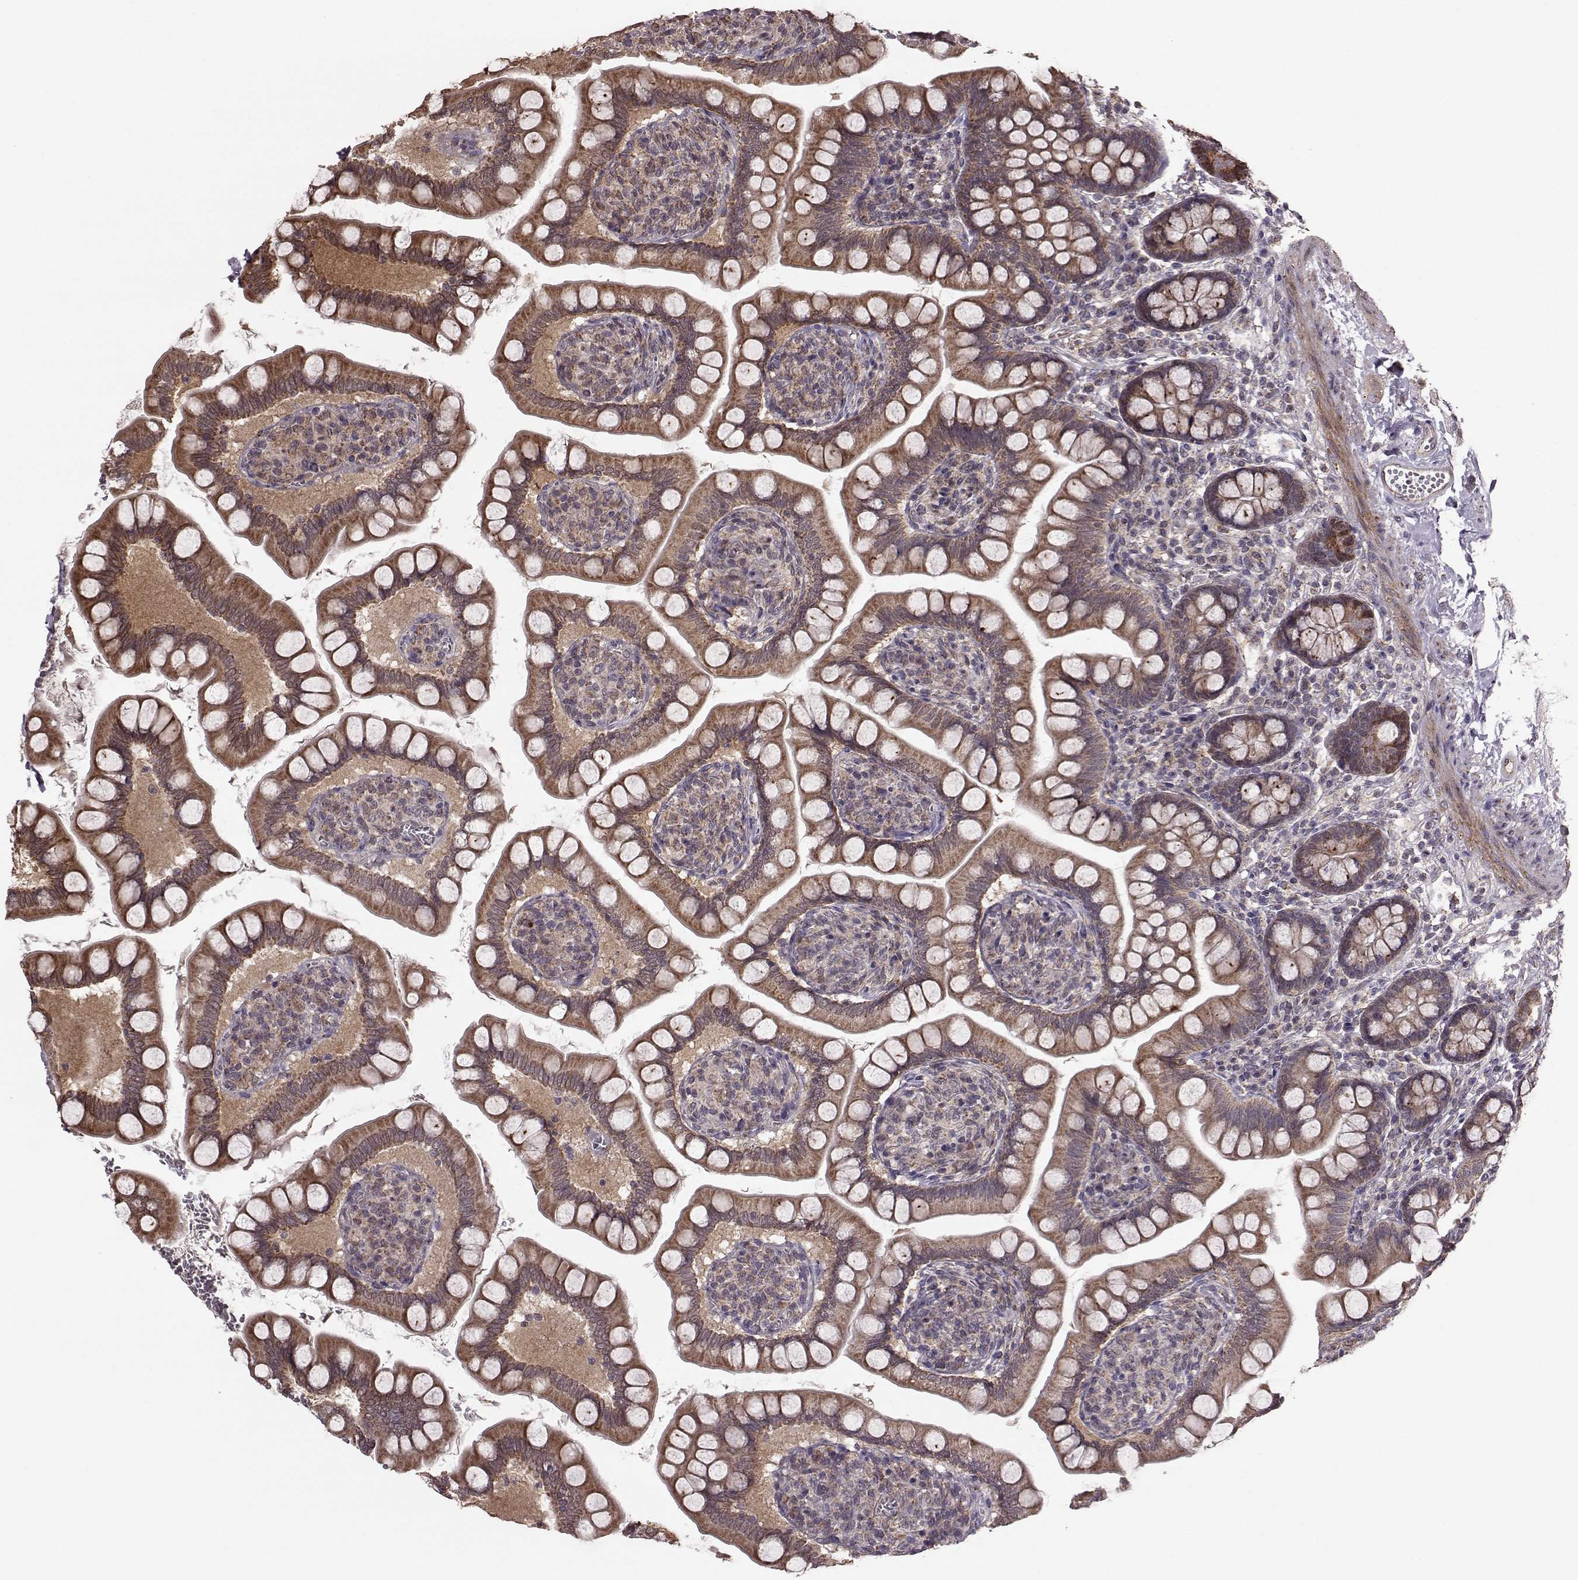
{"staining": {"intensity": "moderate", "quantity": ">75%", "location": "cytoplasmic/membranous"}, "tissue": "small intestine", "cell_type": "Glandular cells", "image_type": "normal", "snomed": [{"axis": "morphology", "description": "Normal tissue, NOS"}, {"axis": "topography", "description": "Small intestine"}], "caption": "Glandular cells show moderate cytoplasmic/membranous staining in approximately >75% of cells in benign small intestine.", "gene": "PUDP", "patient": {"sex": "female", "age": 56}}